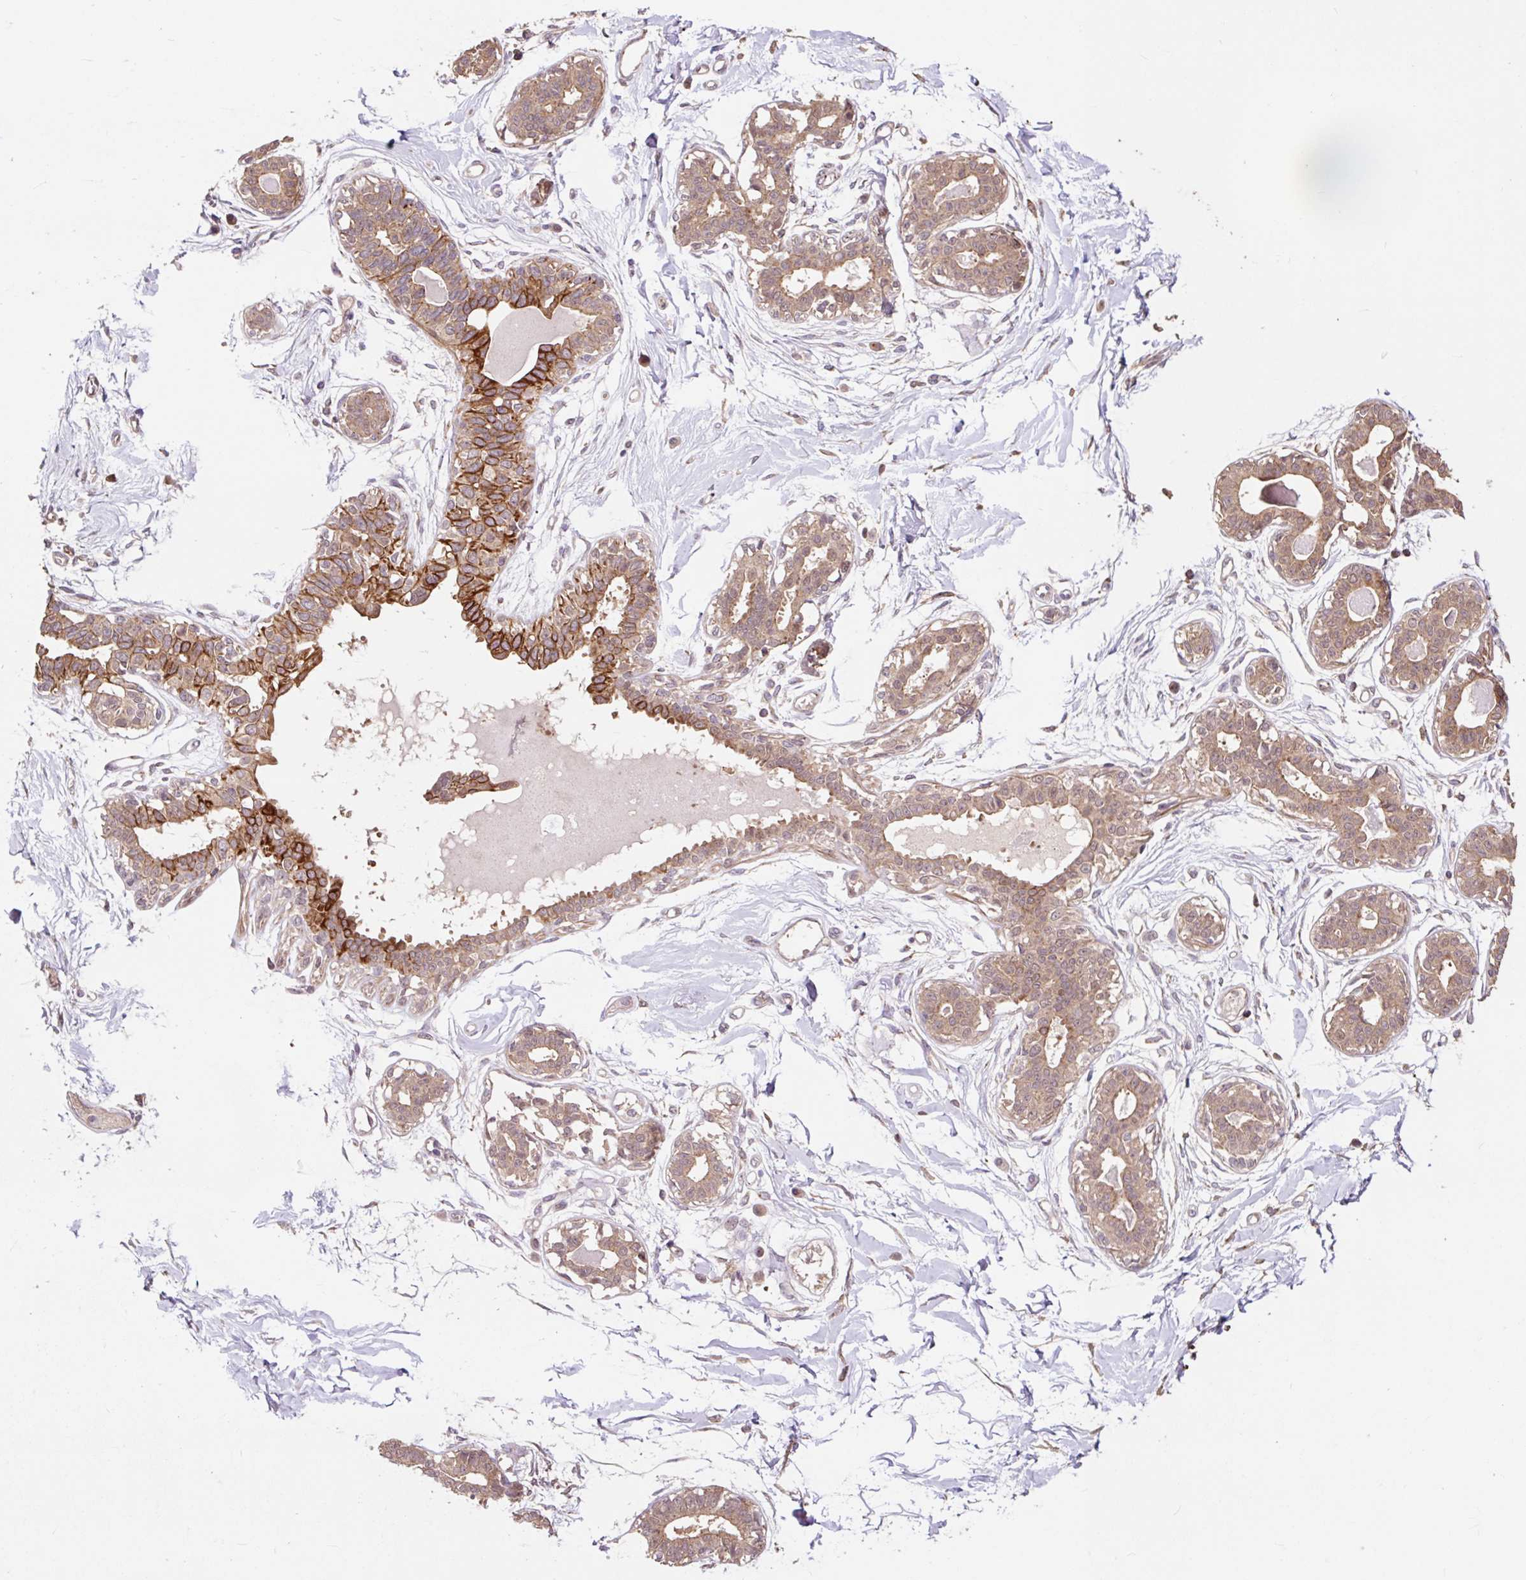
{"staining": {"intensity": "negative", "quantity": "none", "location": "none"}, "tissue": "breast", "cell_type": "Adipocytes", "image_type": "normal", "snomed": [{"axis": "morphology", "description": "Normal tissue, NOS"}, {"axis": "topography", "description": "Breast"}], "caption": "IHC photomicrograph of benign breast: breast stained with DAB shows no significant protein expression in adipocytes.", "gene": "MMS19", "patient": {"sex": "female", "age": 45}}